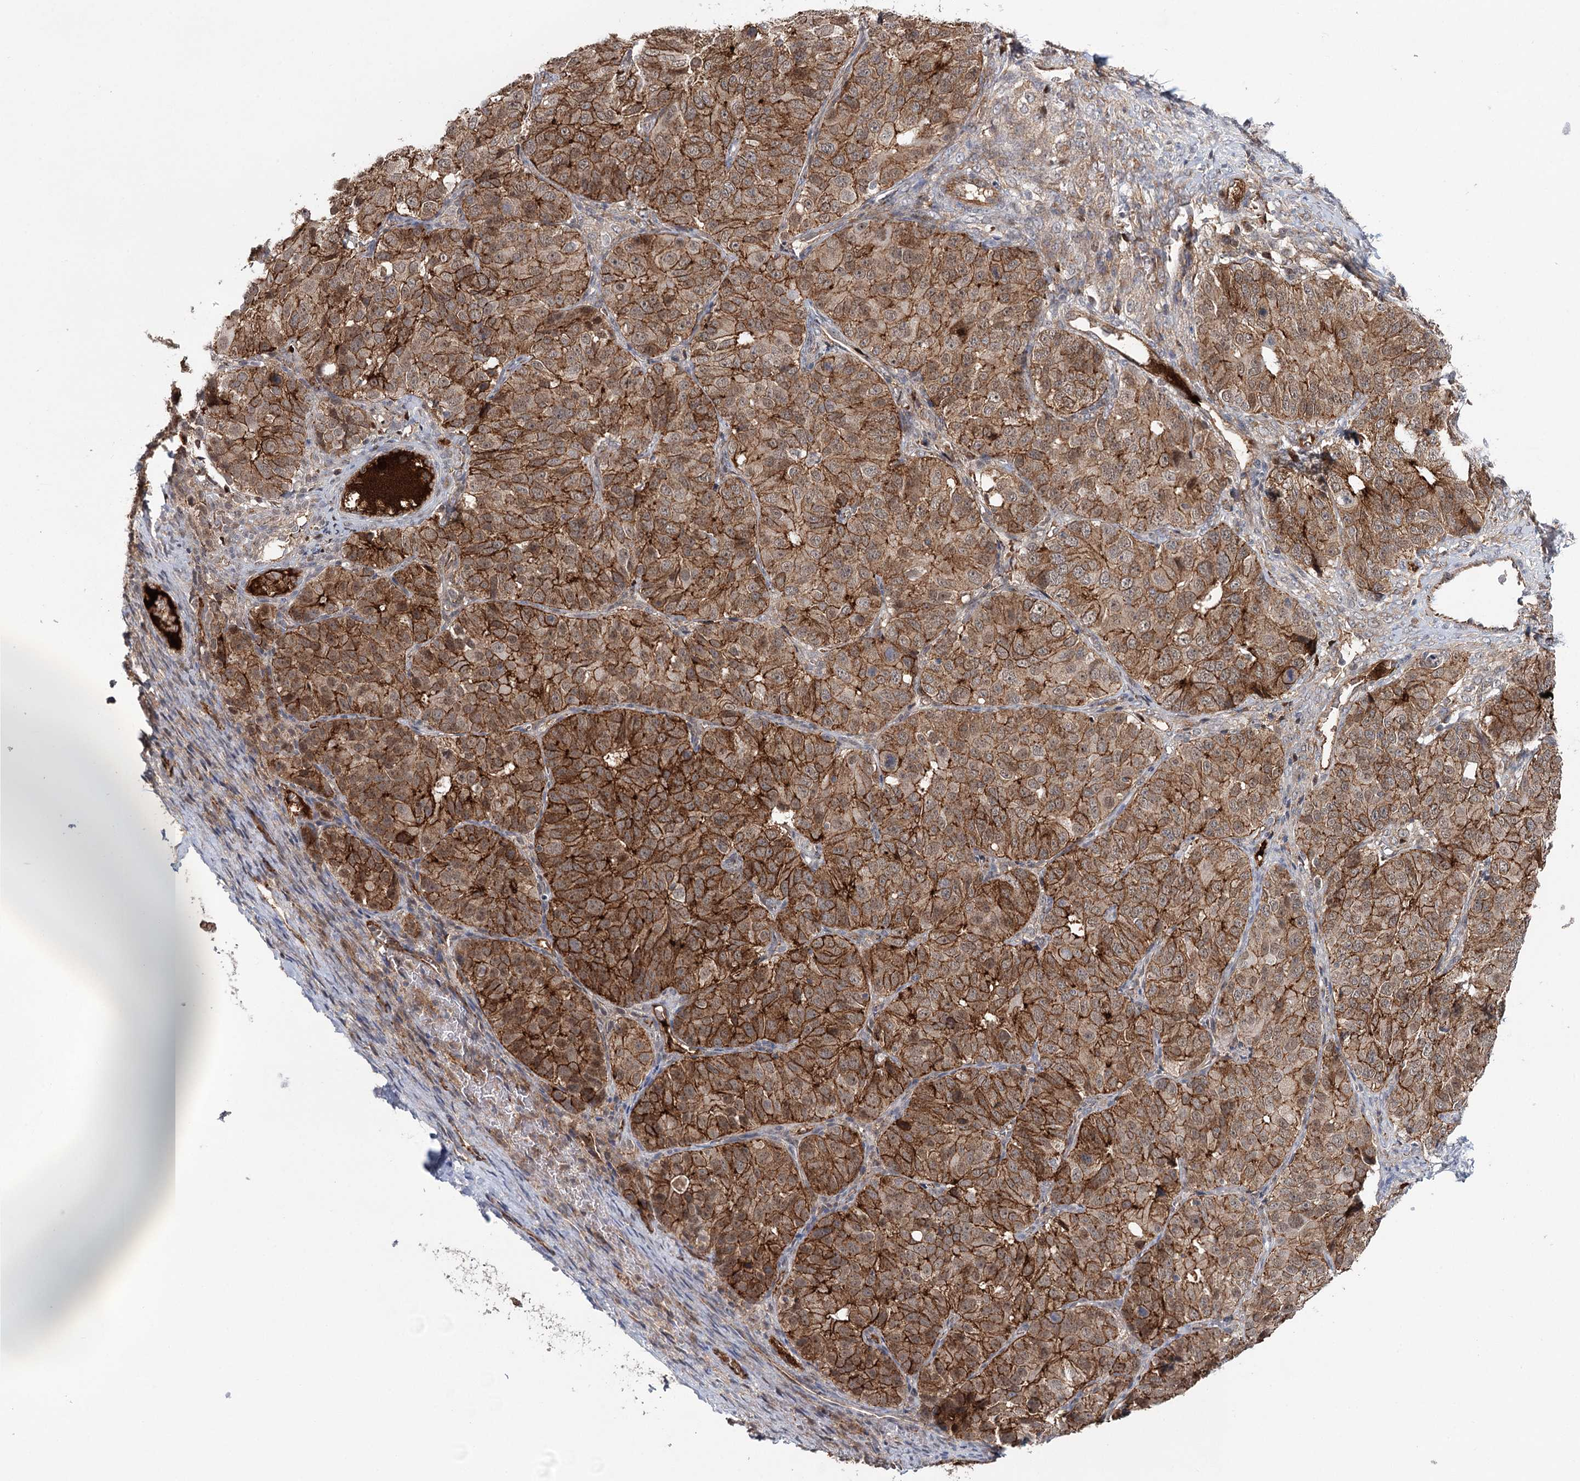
{"staining": {"intensity": "moderate", "quantity": ">75%", "location": "cytoplasmic/membranous"}, "tissue": "ovarian cancer", "cell_type": "Tumor cells", "image_type": "cancer", "snomed": [{"axis": "morphology", "description": "Carcinoma, endometroid"}, {"axis": "topography", "description": "Ovary"}], "caption": "A micrograph of ovarian cancer stained for a protein reveals moderate cytoplasmic/membranous brown staining in tumor cells.", "gene": "PKP4", "patient": {"sex": "female", "age": 51}}